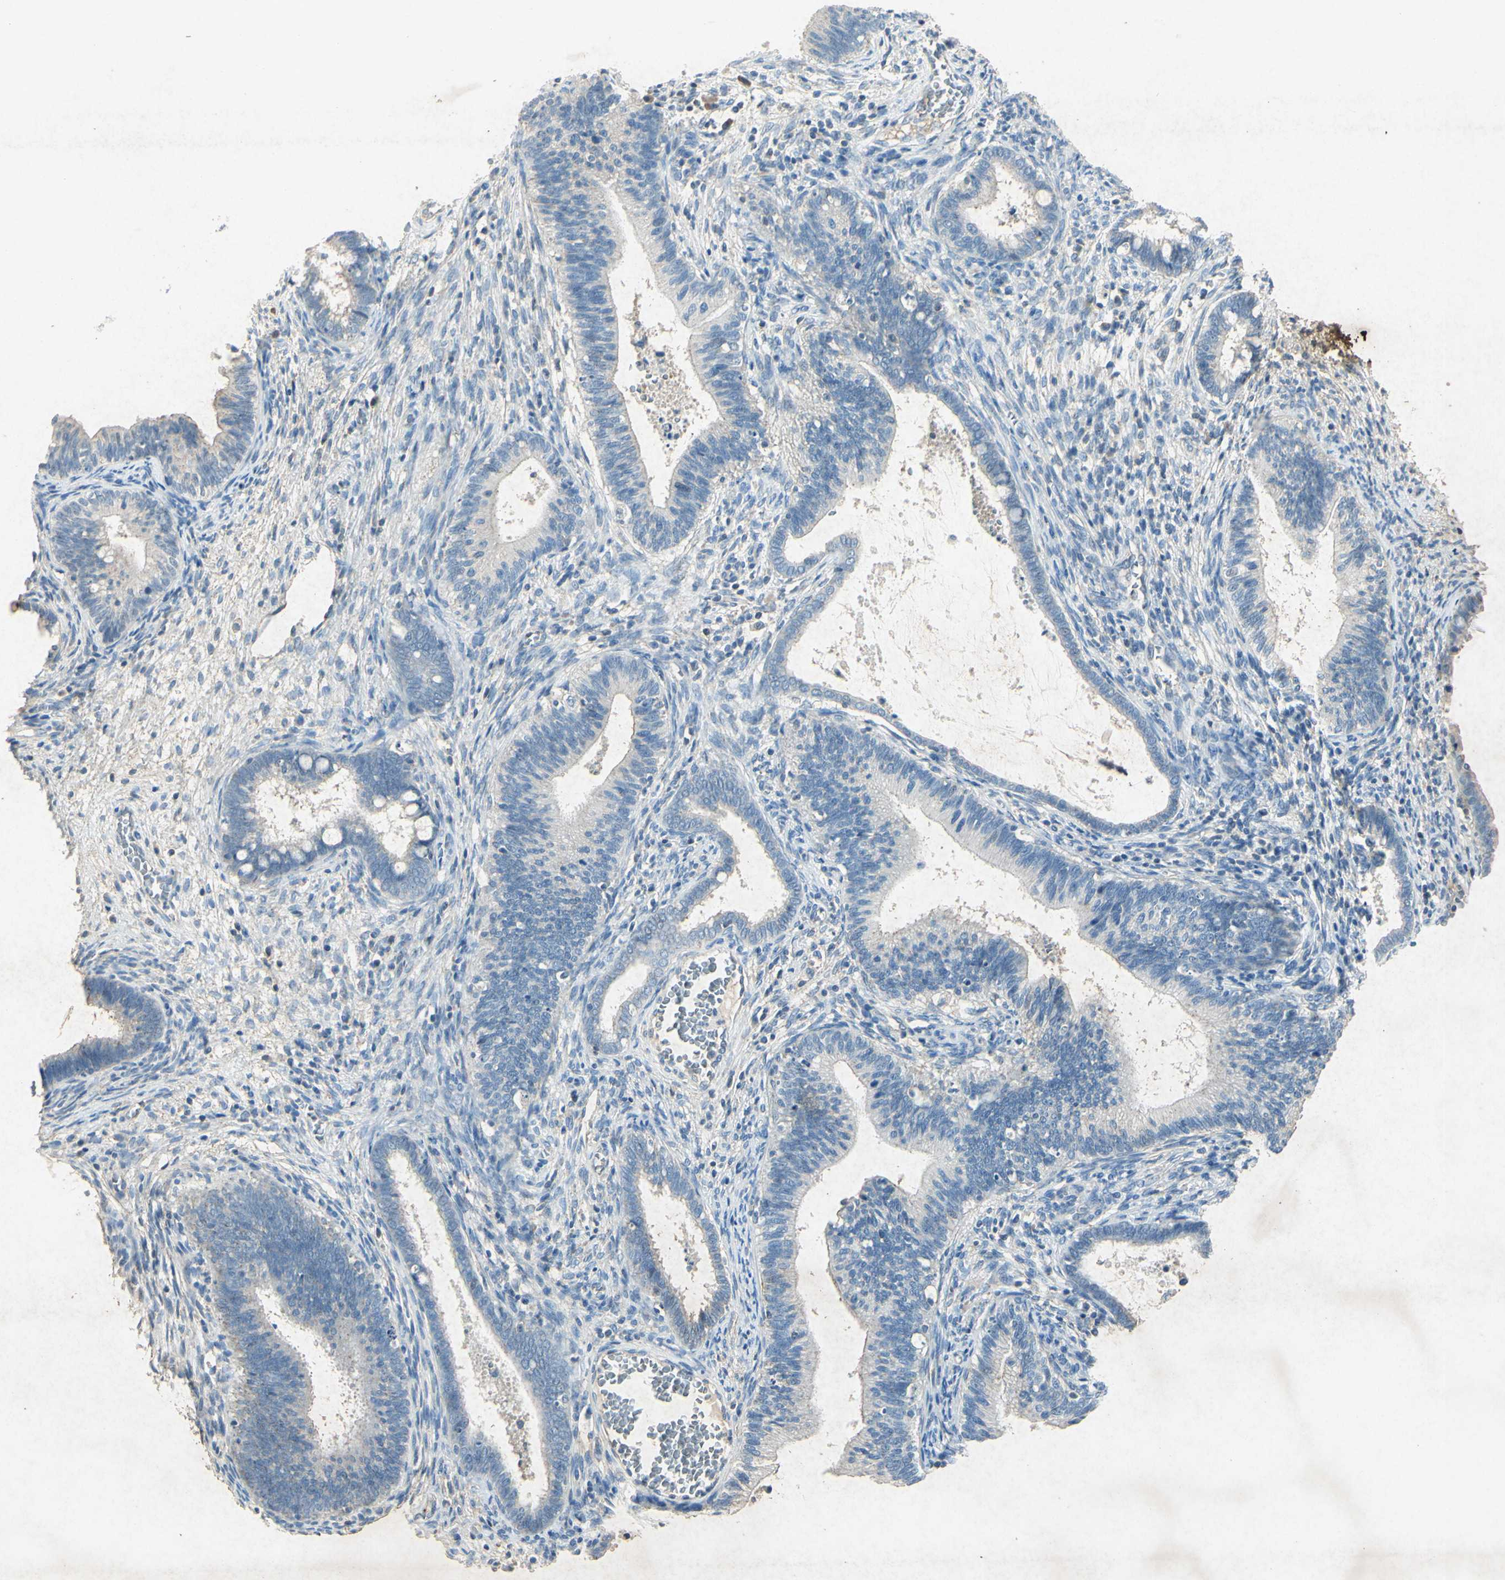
{"staining": {"intensity": "negative", "quantity": "none", "location": "none"}, "tissue": "cervical cancer", "cell_type": "Tumor cells", "image_type": "cancer", "snomed": [{"axis": "morphology", "description": "Adenocarcinoma, NOS"}, {"axis": "topography", "description": "Cervix"}], "caption": "Tumor cells show no significant protein staining in cervical cancer (adenocarcinoma). (DAB immunohistochemistry visualized using brightfield microscopy, high magnification).", "gene": "SNAP91", "patient": {"sex": "female", "age": 44}}